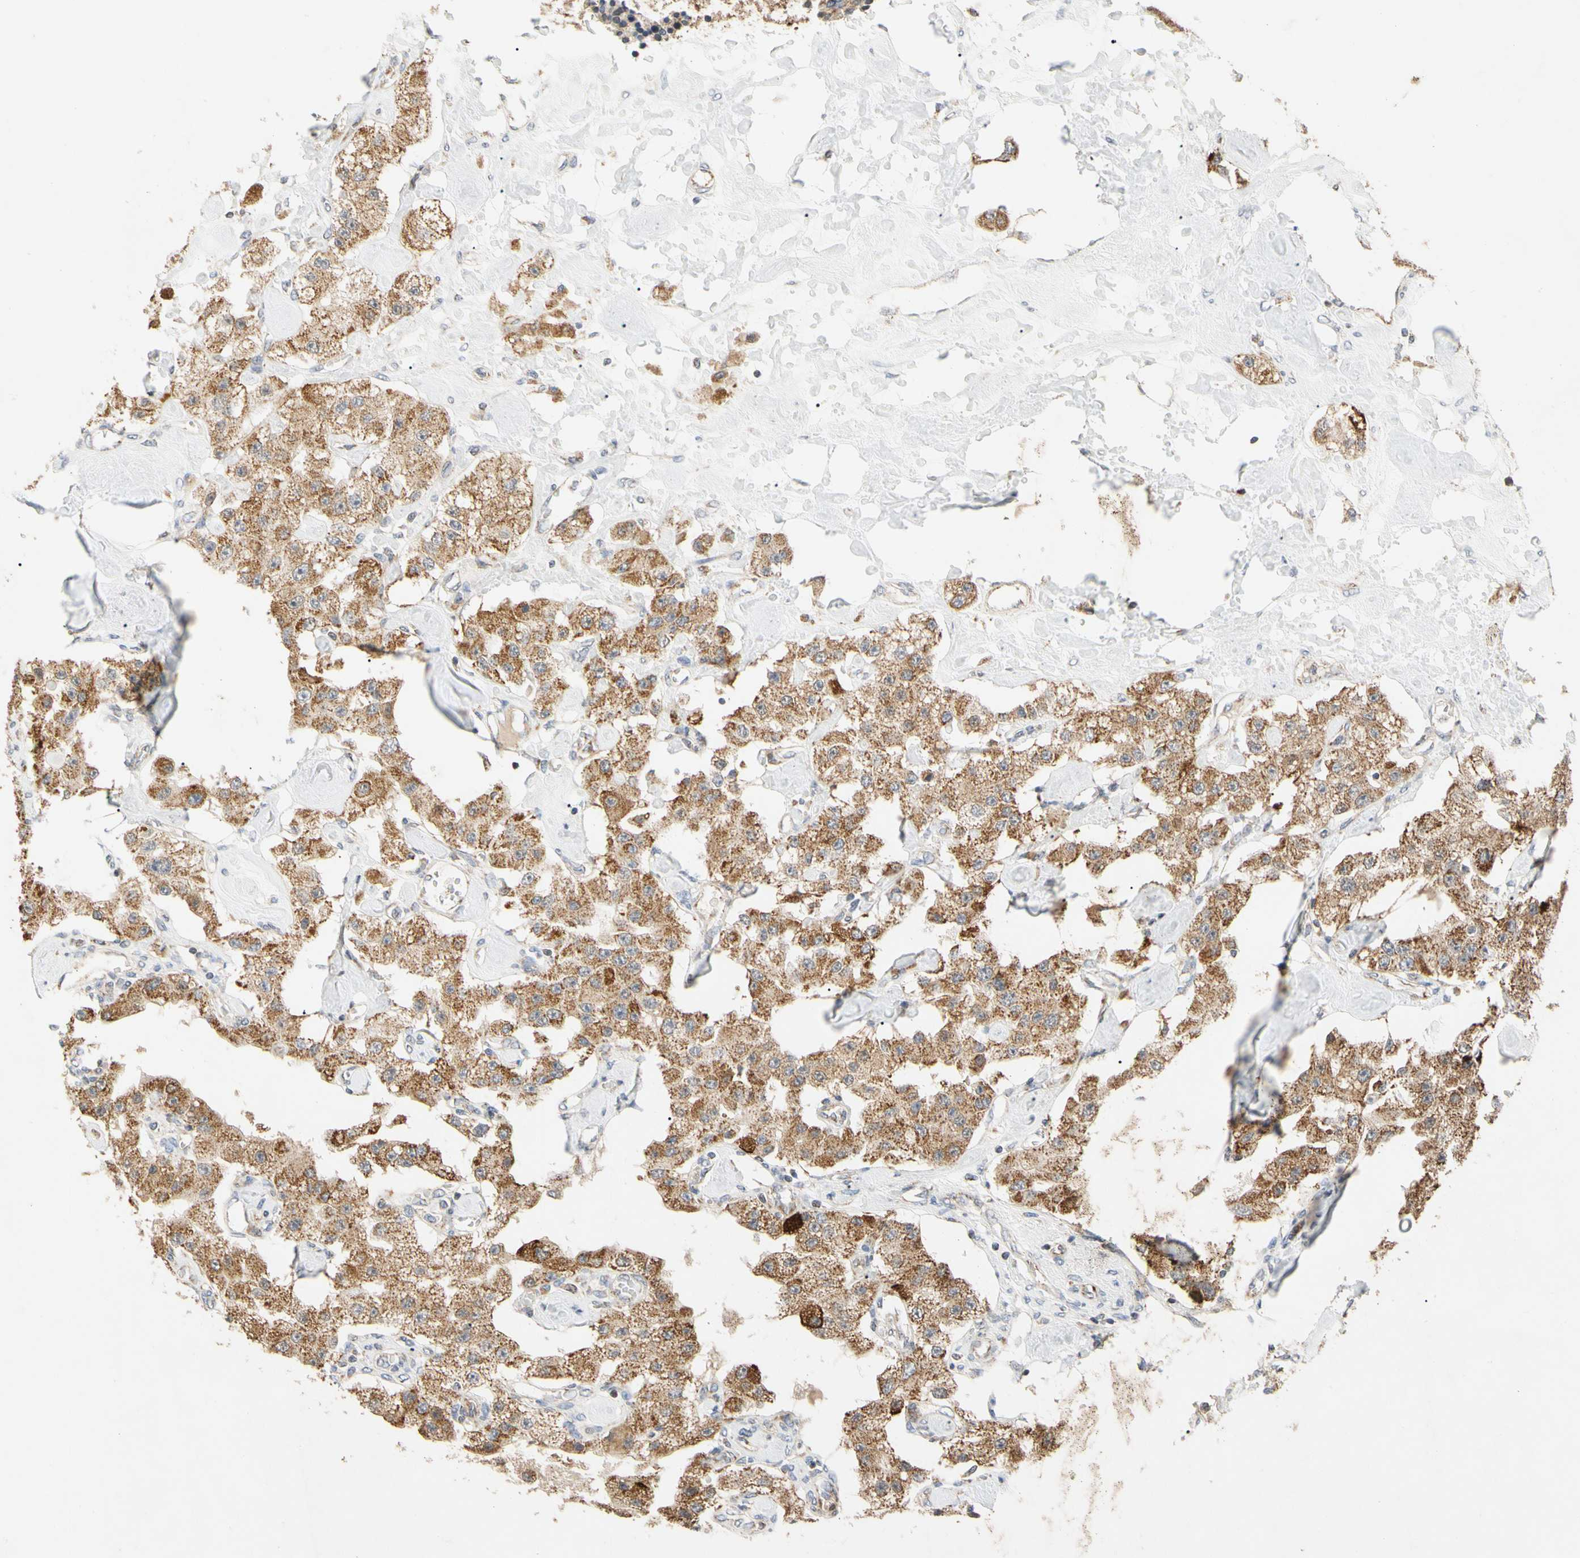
{"staining": {"intensity": "moderate", "quantity": ">75%", "location": "cytoplasmic/membranous"}, "tissue": "carcinoid", "cell_type": "Tumor cells", "image_type": "cancer", "snomed": [{"axis": "morphology", "description": "Carcinoid, malignant, NOS"}, {"axis": "topography", "description": "Pancreas"}], "caption": "Human carcinoid (malignant) stained with a protein marker demonstrates moderate staining in tumor cells.", "gene": "GPD2", "patient": {"sex": "male", "age": 41}}